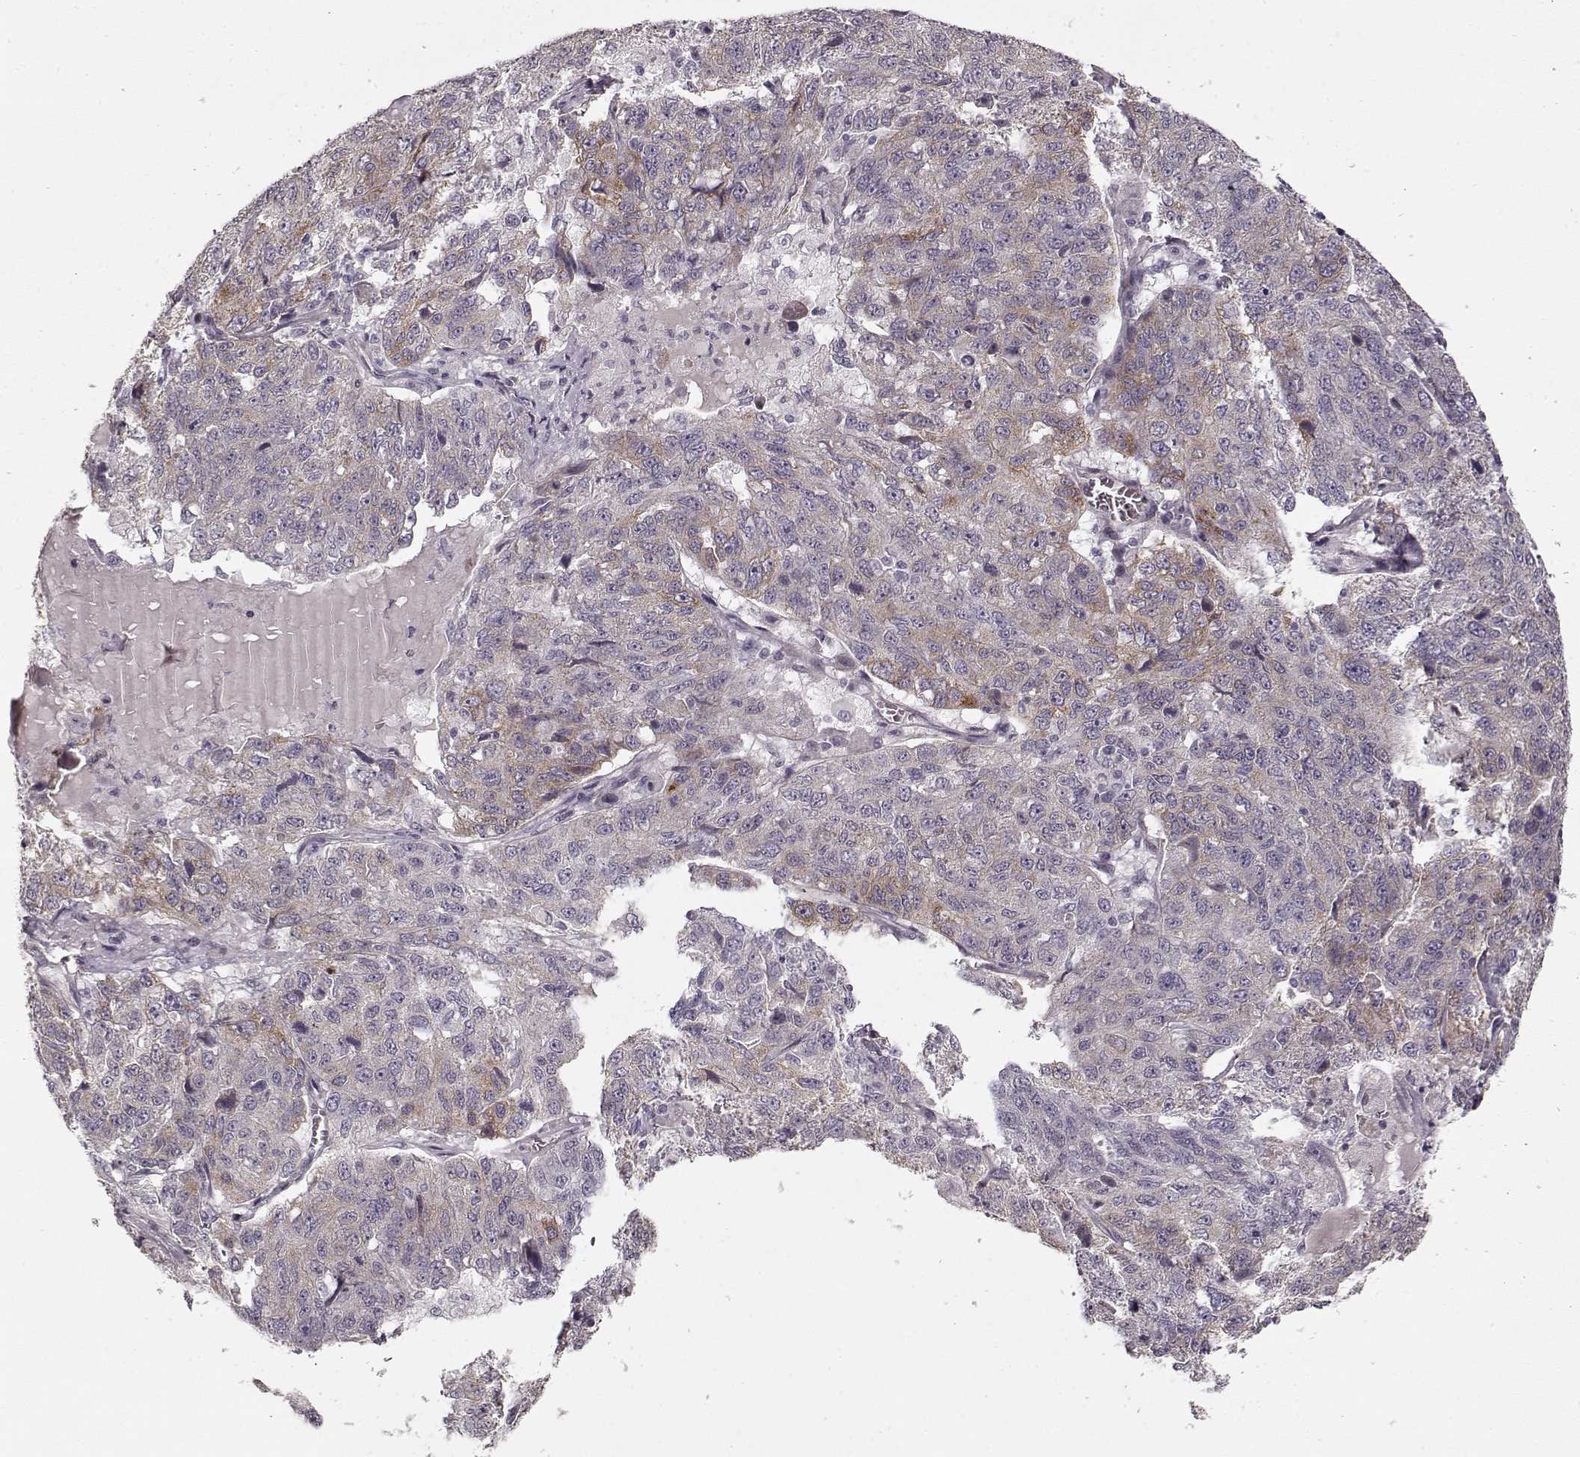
{"staining": {"intensity": "weak", "quantity": "<25%", "location": "cytoplasmic/membranous"}, "tissue": "ovarian cancer", "cell_type": "Tumor cells", "image_type": "cancer", "snomed": [{"axis": "morphology", "description": "Cystadenocarcinoma, serous, NOS"}, {"axis": "topography", "description": "Ovary"}], "caption": "Protein analysis of ovarian serous cystadenocarcinoma displays no significant expression in tumor cells.", "gene": "LAMB2", "patient": {"sex": "female", "age": 71}}